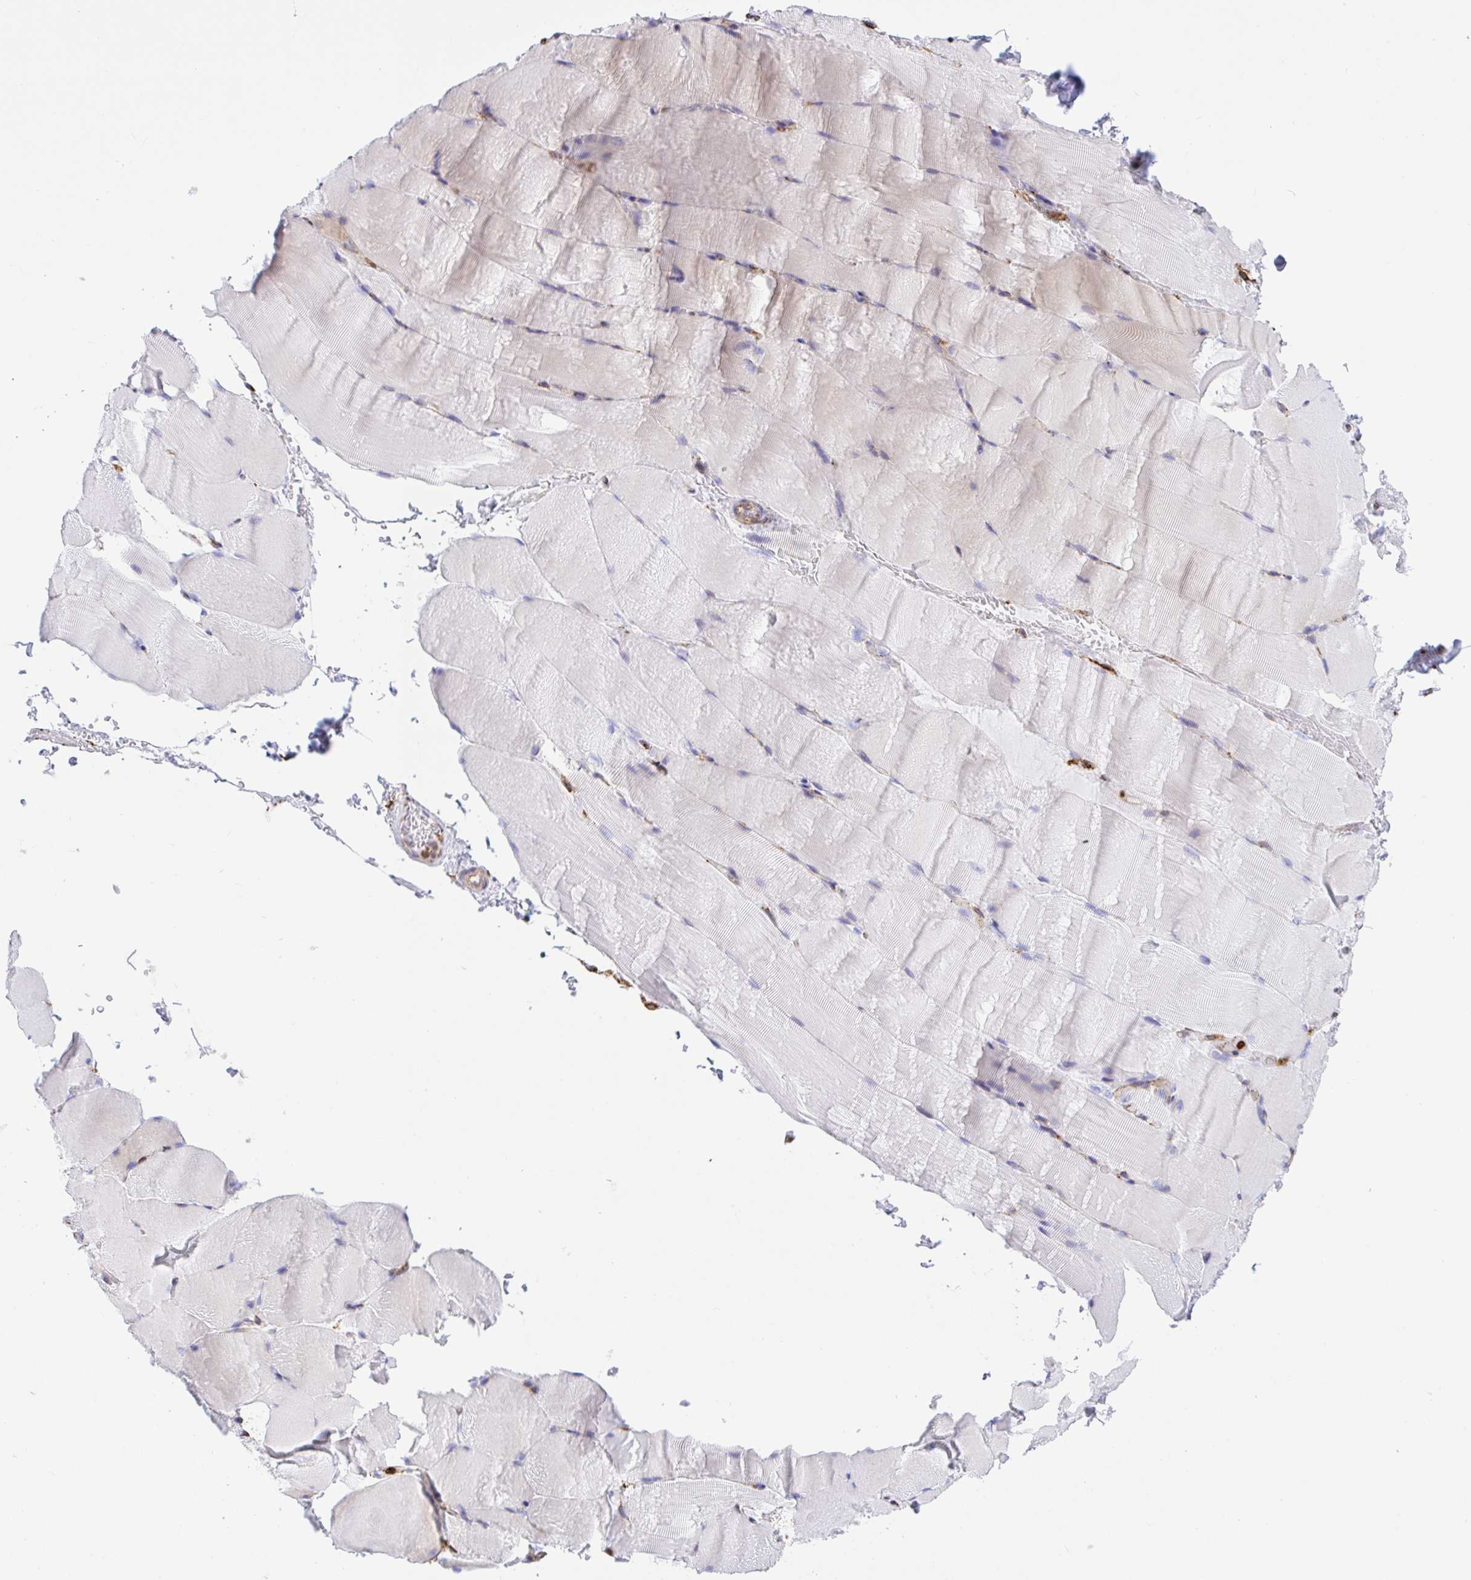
{"staining": {"intensity": "negative", "quantity": "none", "location": "none"}, "tissue": "skeletal muscle", "cell_type": "Myocytes", "image_type": "normal", "snomed": [{"axis": "morphology", "description": "Normal tissue, NOS"}, {"axis": "topography", "description": "Skeletal muscle"}], "caption": "The histopathology image displays no staining of myocytes in benign skeletal muscle.", "gene": "CLGN", "patient": {"sex": "female", "age": 37}}